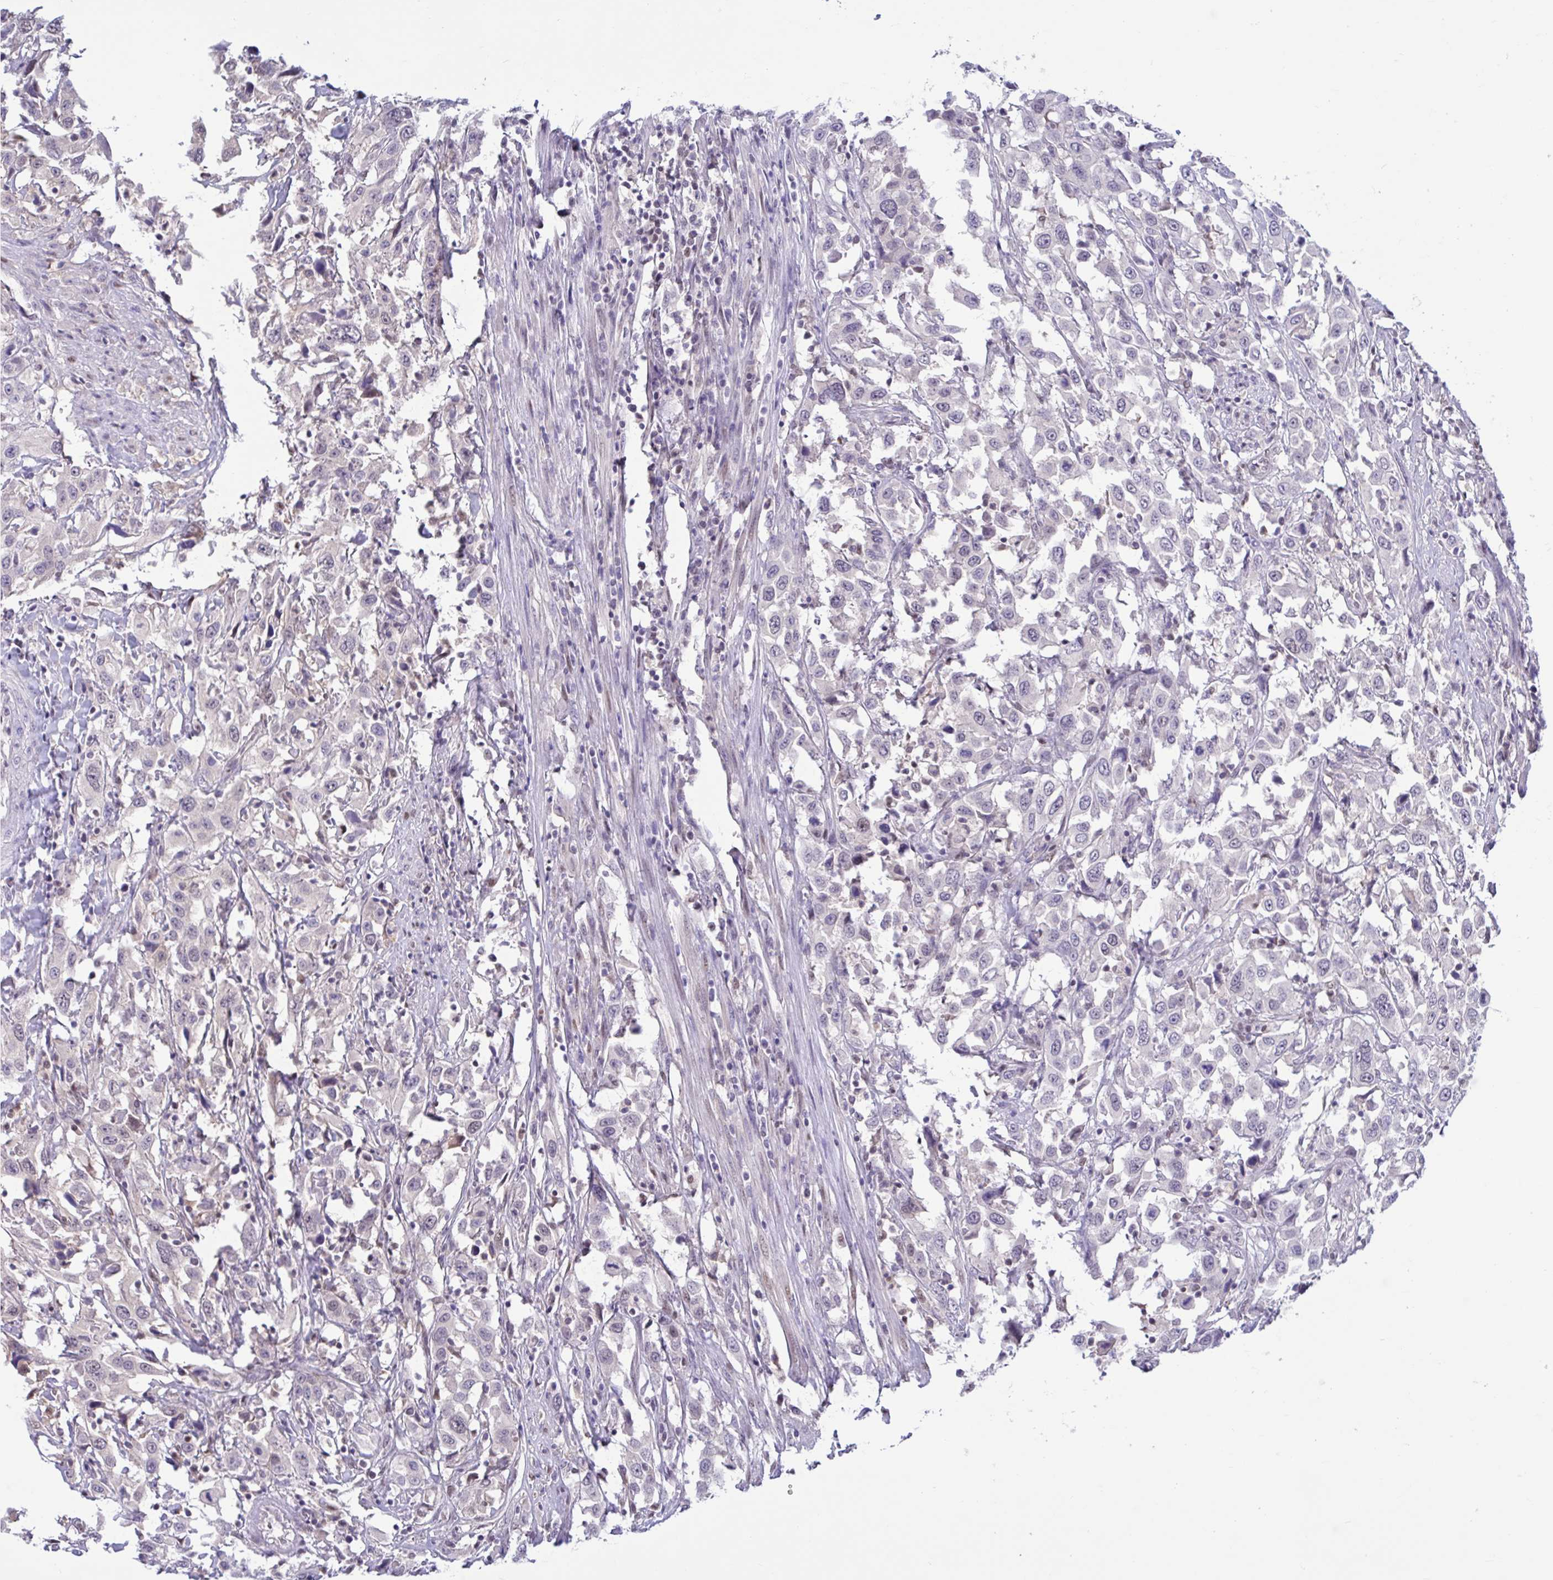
{"staining": {"intensity": "negative", "quantity": "none", "location": "none"}, "tissue": "urothelial cancer", "cell_type": "Tumor cells", "image_type": "cancer", "snomed": [{"axis": "morphology", "description": "Urothelial carcinoma, High grade"}, {"axis": "topography", "description": "Urinary bladder"}], "caption": "DAB (3,3'-diaminobenzidine) immunohistochemical staining of urothelial cancer displays no significant staining in tumor cells.", "gene": "RBL1", "patient": {"sex": "male", "age": 61}}